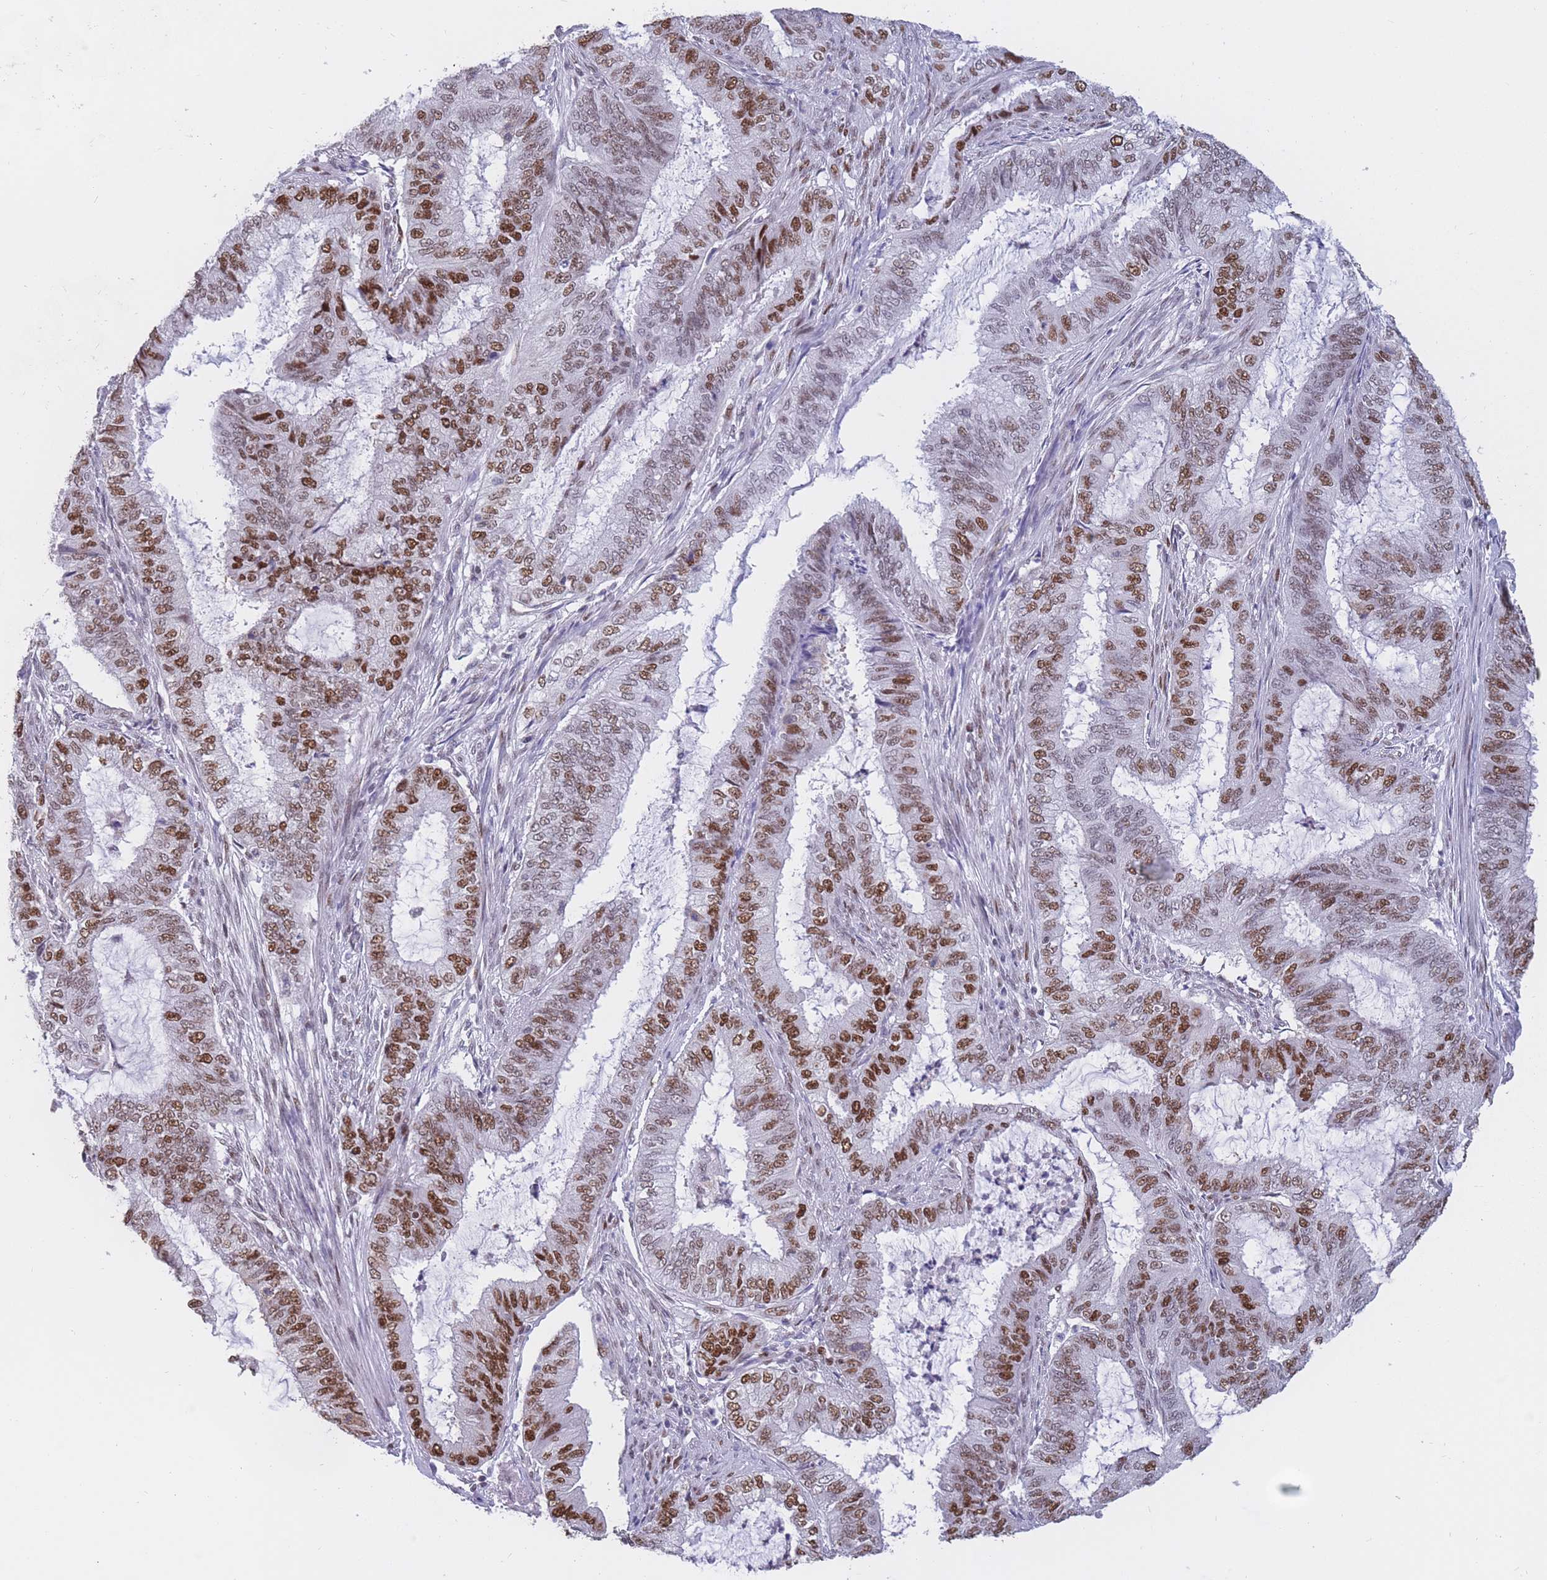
{"staining": {"intensity": "strong", "quantity": ">75%", "location": "nuclear"}, "tissue": "endometrial cancer", "cell_type": "Tumor cells", "image_type": "cancer", "snomed": [{"axis": "morphology", "description": "Adenocarcinoma, NOS"}, {"axis": "topography", "description": "Endometrium"}], "caption": "Immunohistochemistry of human endometrial cancer (adenocarcinoma) demonstrates high levels of strong nuclear expression in approximately >75% of tumor cells. (DAB (3,3'-diaminobenzidine) IHC, brown staining for protein, blue staining for nuclei).", "gene": "NASP", "patient": {"sex": "female", "age": 51}}